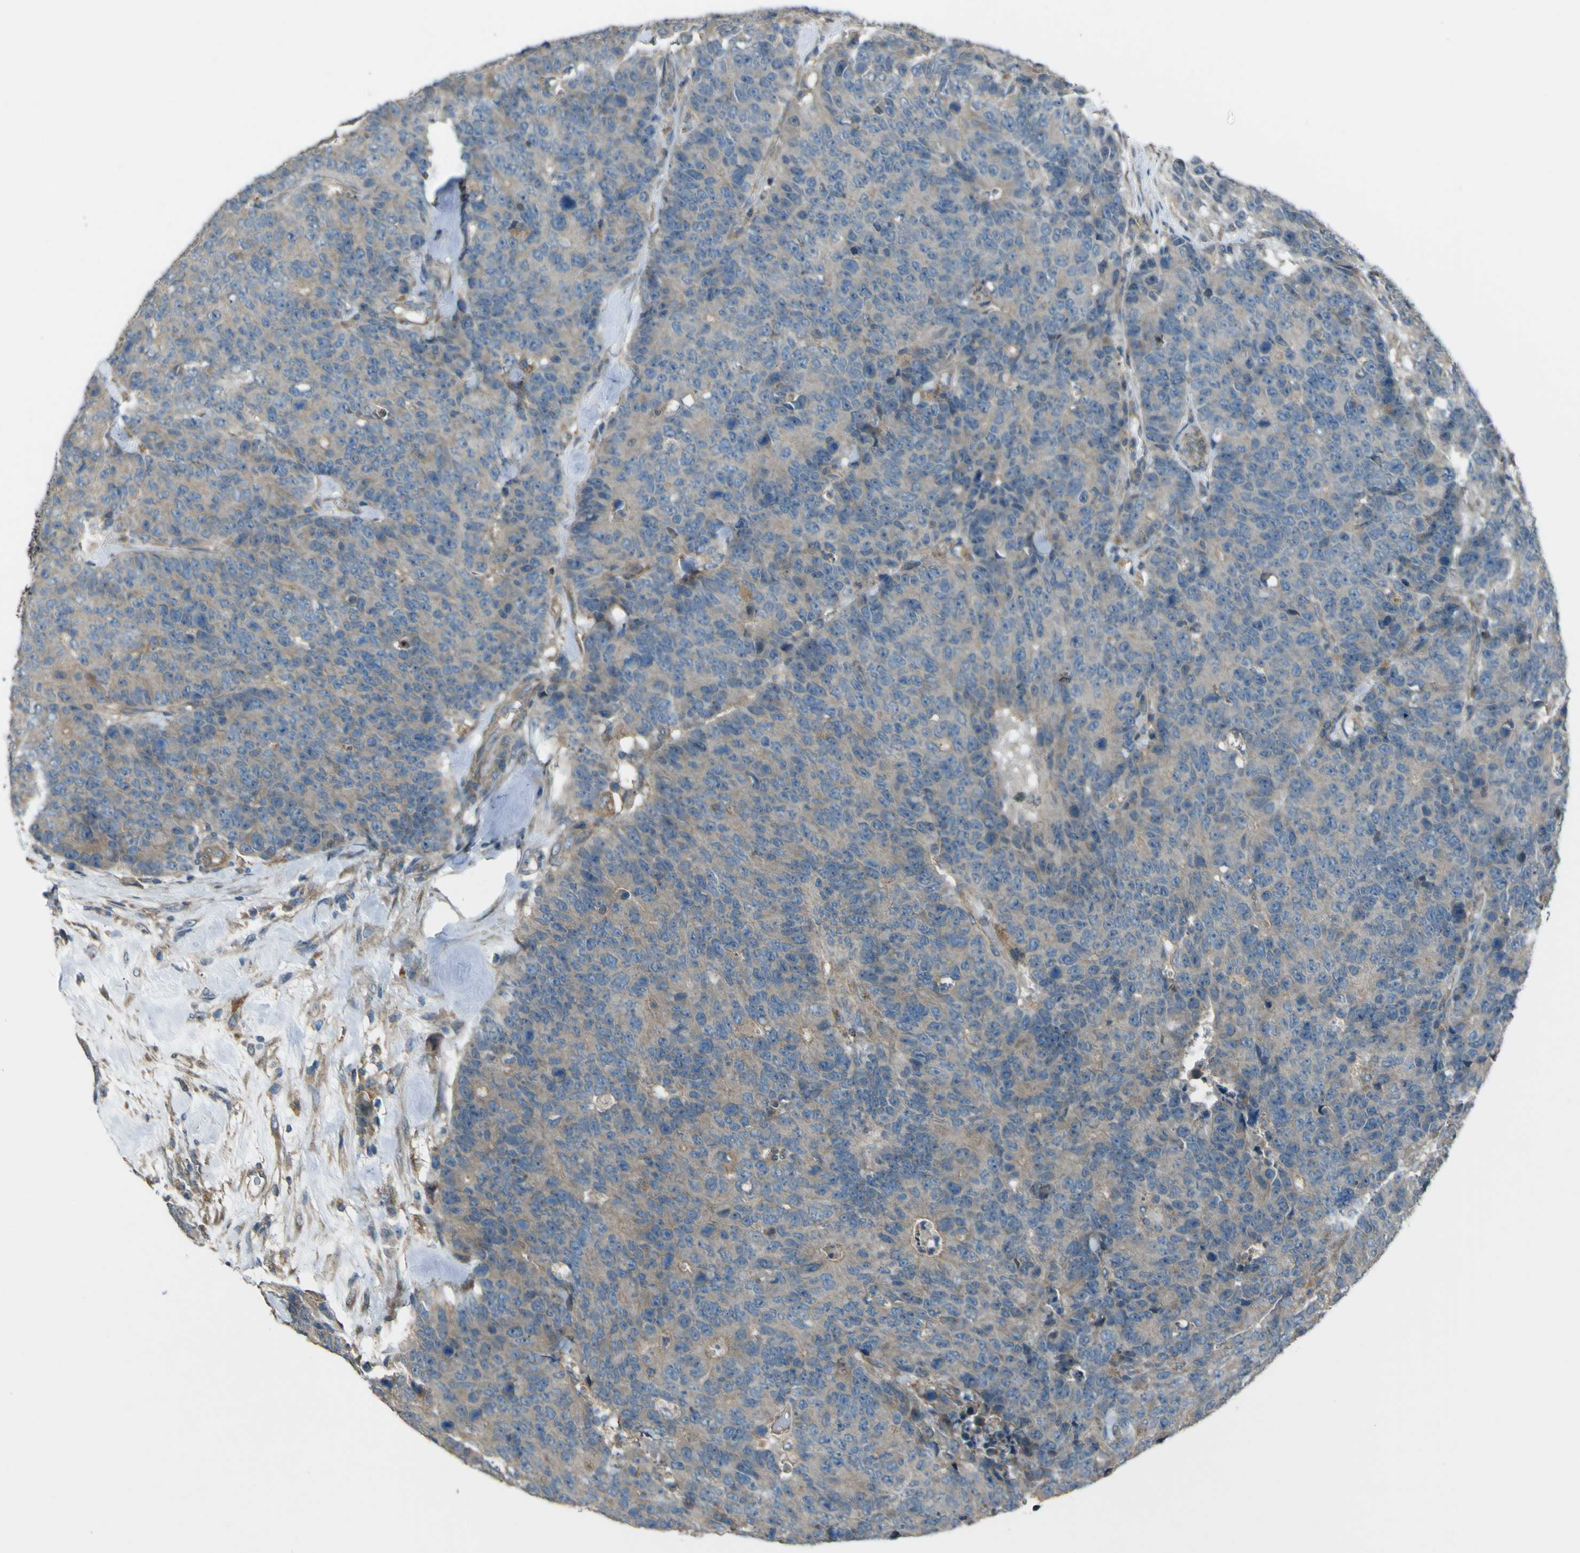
{"staining": {"intensity": "weak", "quantity": ">75%", "location": "cytoplasmic/membranous"}, "tissue": "colorectal cancer", "cell_type": "Tumor cells", "image_type": "cancer", "snomed": [{"axis": "morphology", "description": "Adenocarcinoma, NOS"}, {"axis": "topography", "description": "Colon"}], "caption": "High-magnification brightfield microscopy of colorectal cancer (adenocarcinoma) stained with DAB (brown) and counterstained with hematoxylin (blue). tumor cells exhibit weak cytoplasmic/membranous staining is identified in about>75% of cells.", "gene": "NAALADL2", "patient": {"sex": "female", "age": 86}}